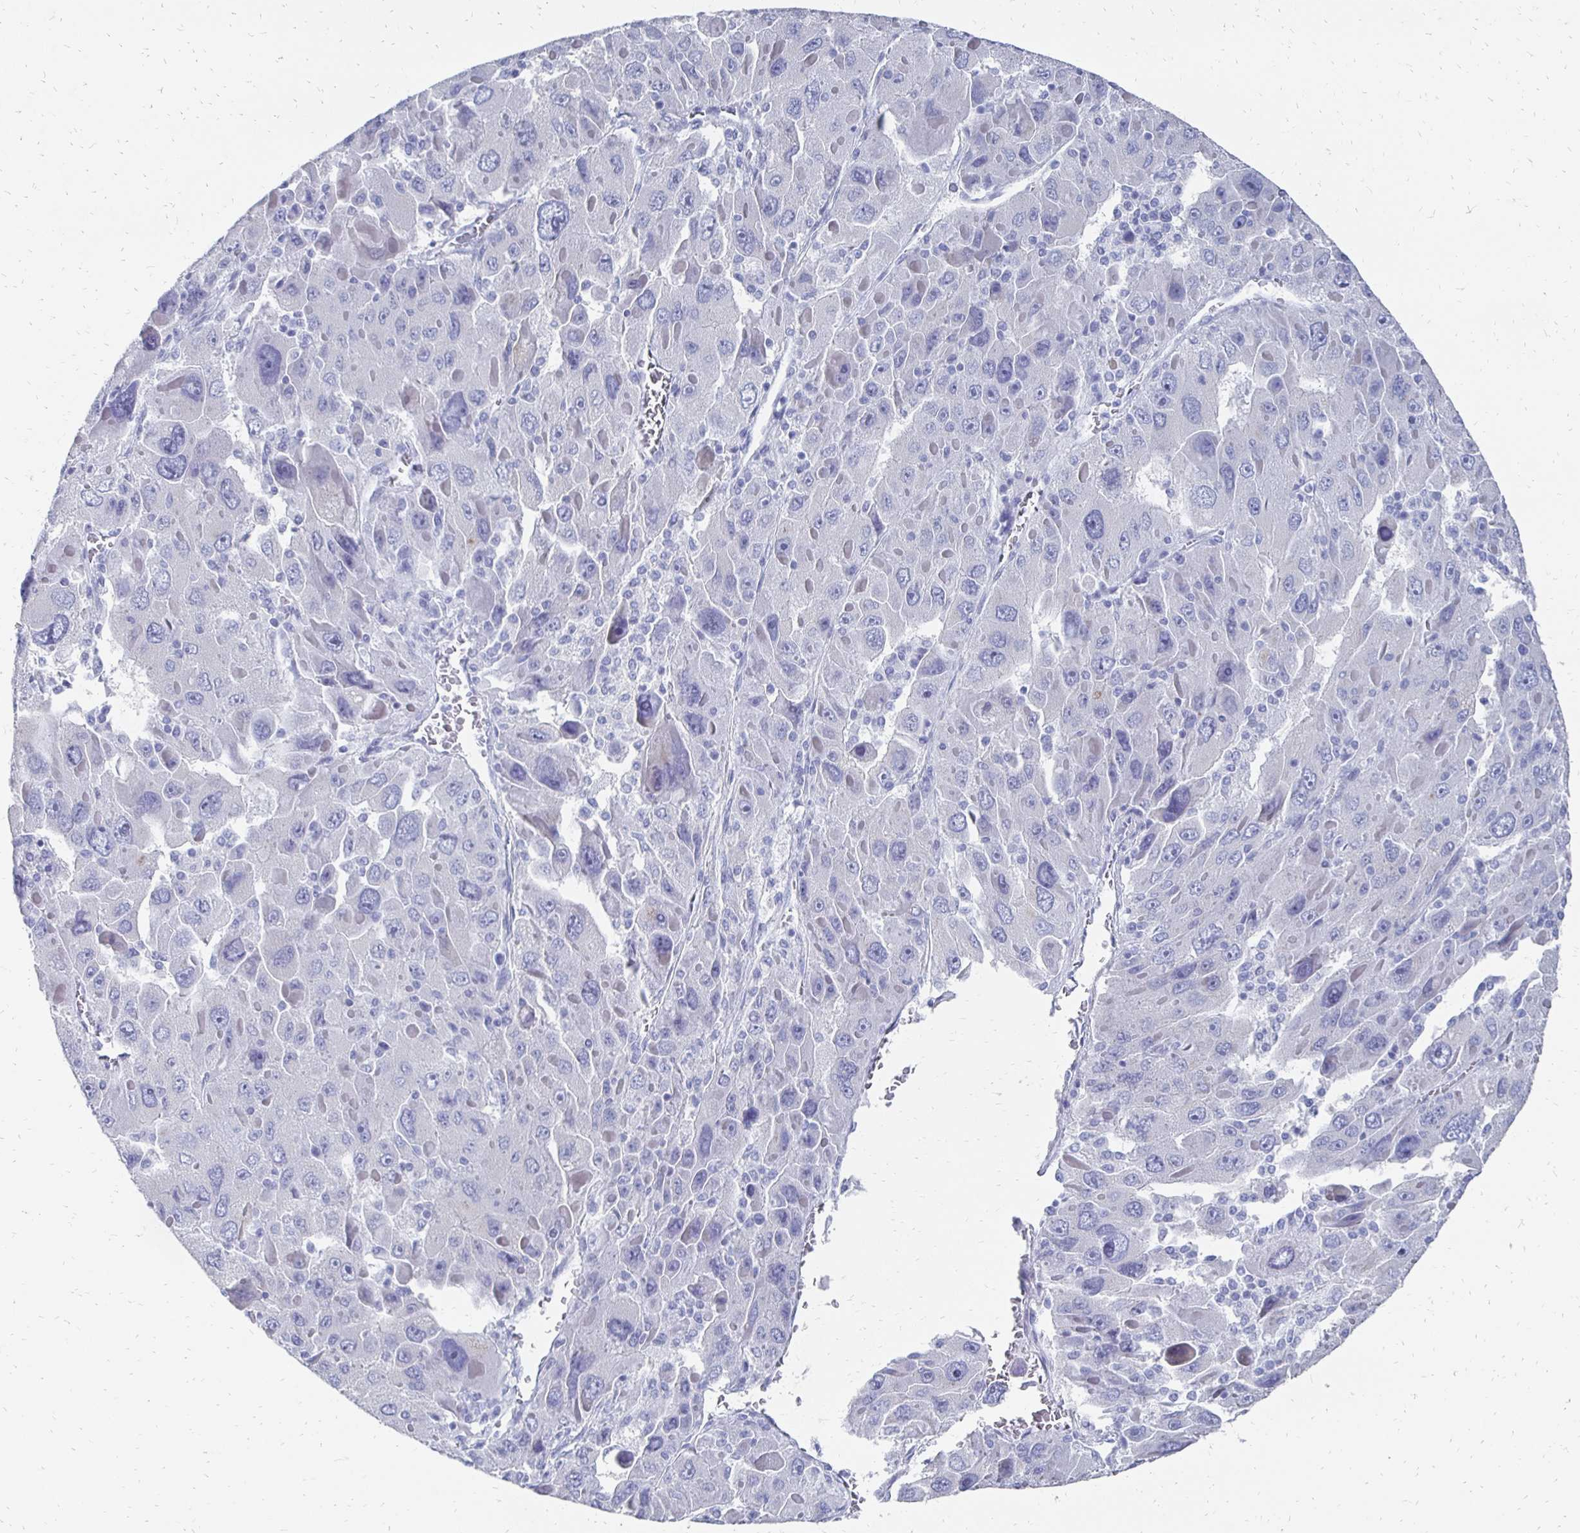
{"staining": {"intensity": "negative", "quantity": "none", "location": "none"}, "tissue": "liver cancer", "cell_type": "Tumor cells", "image_type": "cancer", "snomed": [{"axis": "morphology", "description": "Carcinoma, Hepatocellular, NOS"}, {"axis": "topography", "description": "Liver"}], "caption": "Immunohistochemical staining of human liver cancer shows no significant positivity in tumor cells.", "gene": "SYCP3", "patient": {"sex": "female", "age": 41}}